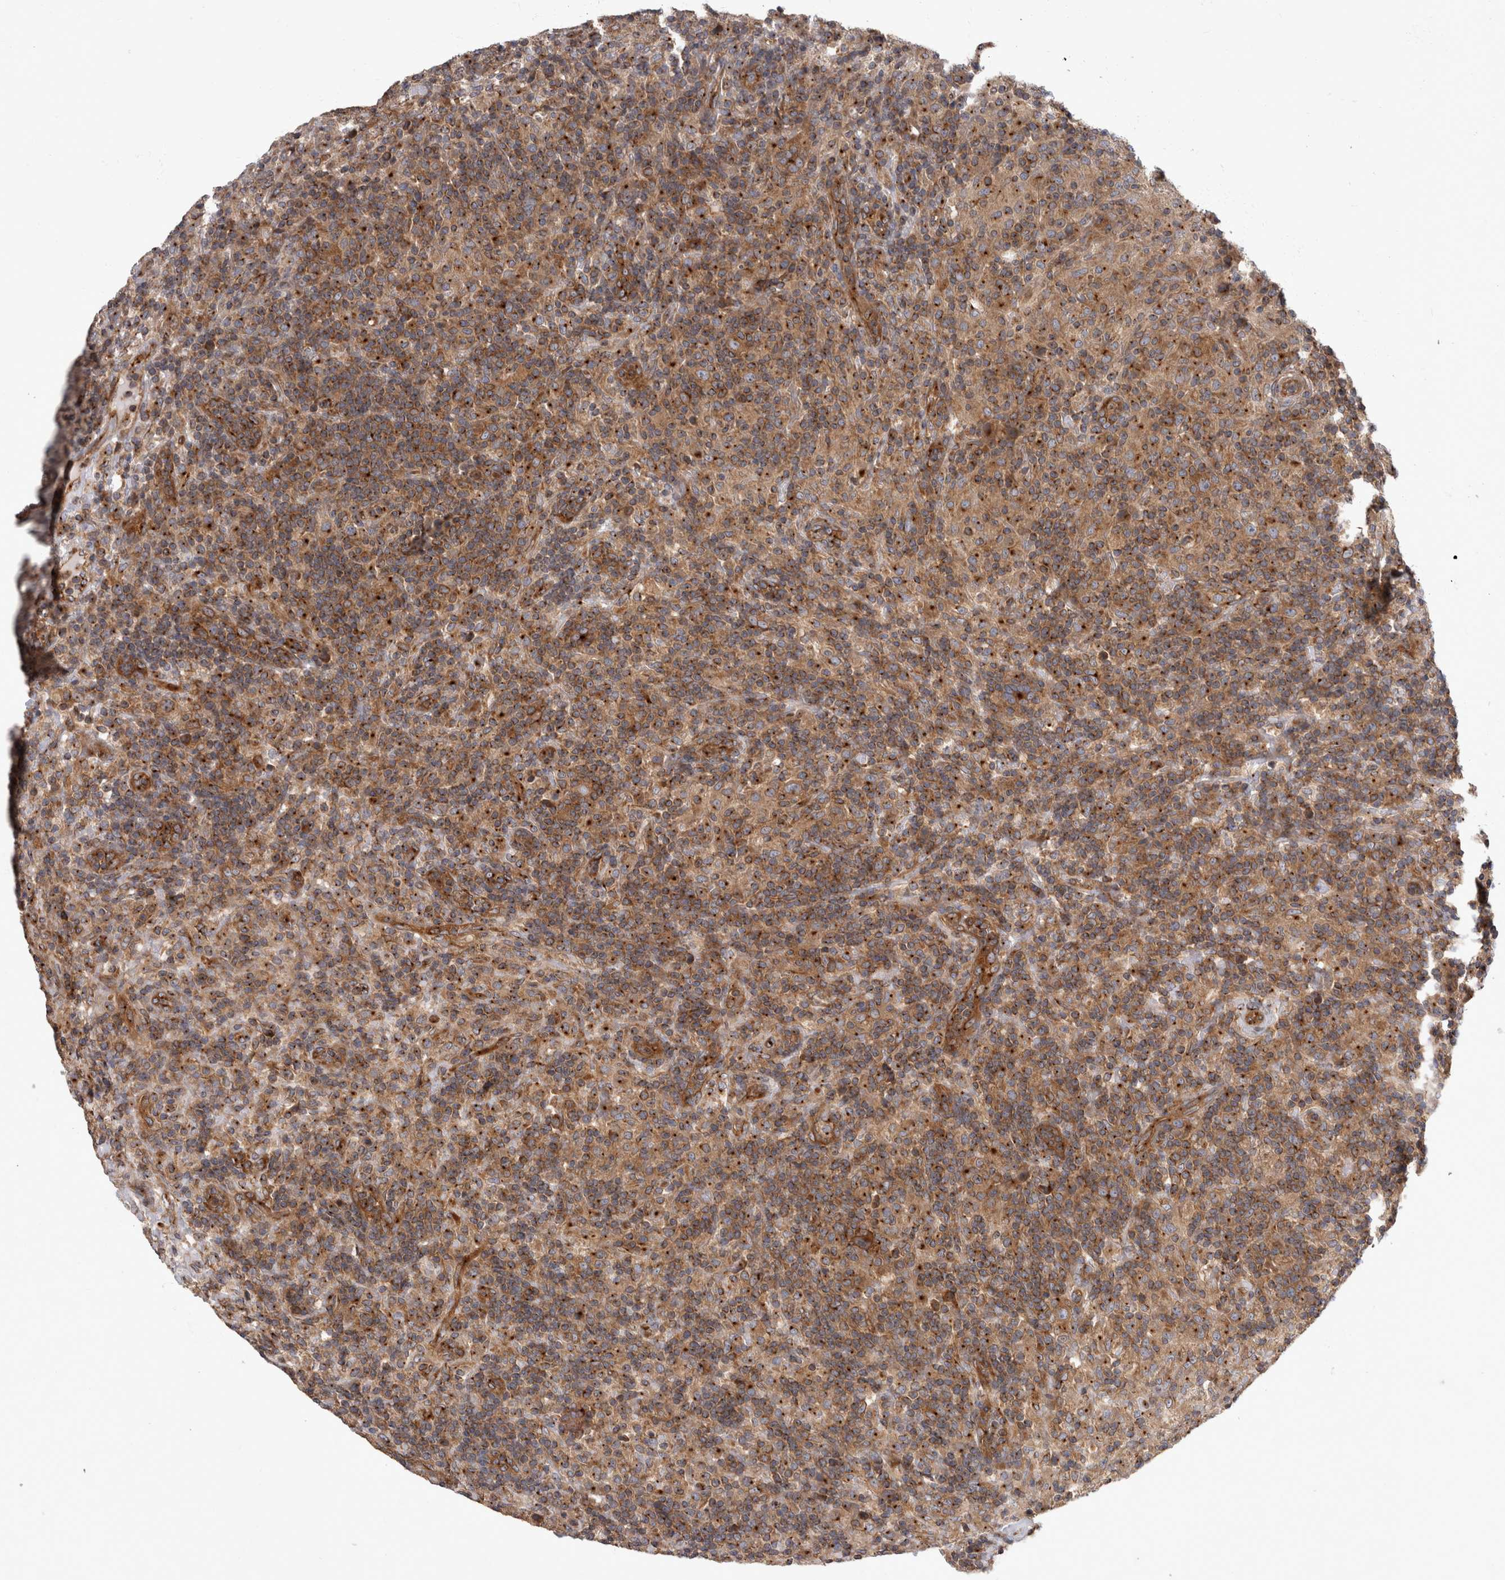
{"staining": {"intensity": "moderate", "quantity": ">75%", "location": "cytoplasmic/membranous"}, "tissue": "lymphoma", "cell_type": "Tumor cells", "image_type": "cancer", "snomed": [{"axis": "morphology", "description": "Hodgkin's disease, NOS"}, {"axis": "topography", "description": "Lymph node"}], "caption": "There is medium levels of moderate cytoplasmic/membranous positivity in tumor cells of Hodgkin's disease, as demonstrated by immunohistochemical staining (brown color).", "gene": "HOOK3", "patient": {"sex": "male", "age": 70}}